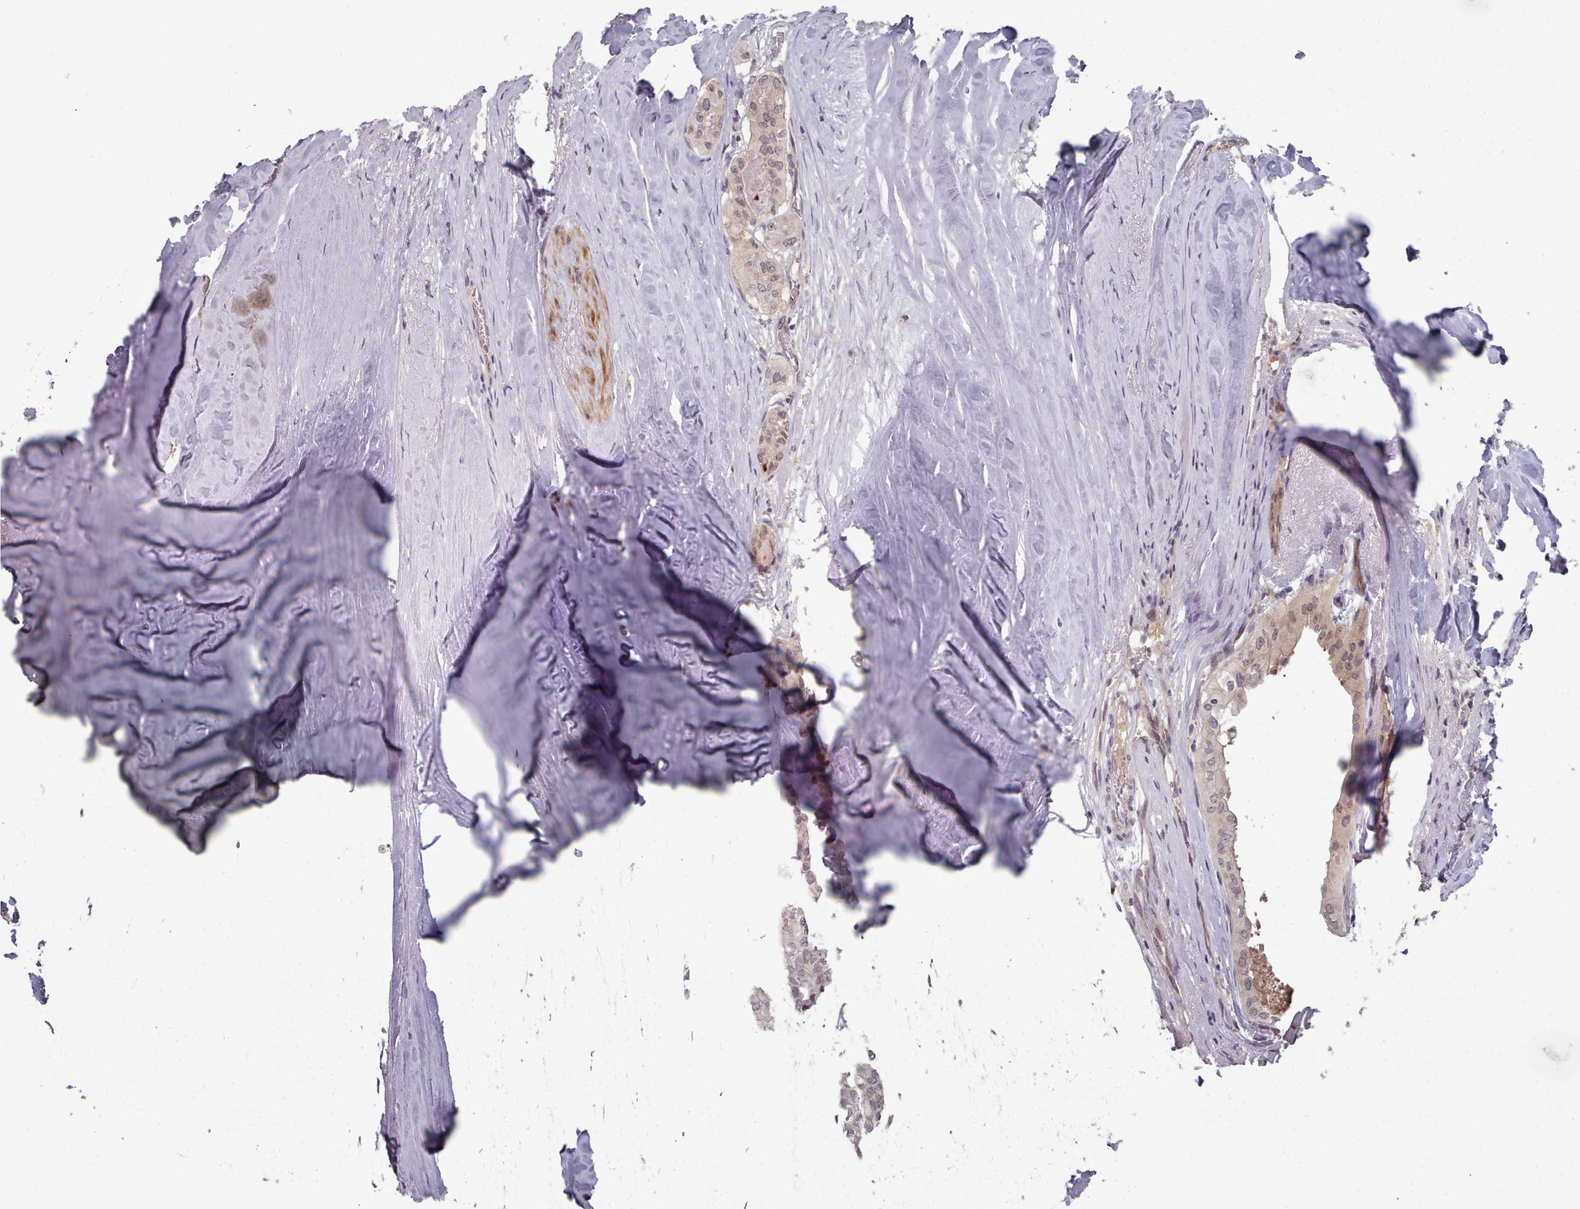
{"staining": {"intensity": "weak", "quantity": "<25%", "location": "cytoplasmic/membranous,nuclear"}, "tissue": "thyroid cancer", "cell_type": "Tumor cells", "image_type": "cancer", "snomed": [{"axis": "morphology", "description": "Papillary adenocarcinoma, NOS"}, {"axis": "topography", "description": "Thyroid gland"}], "caption": "Papillary adenocarcinoma (thyroid) stained for a protein using immunohistochemistry exhibits no staining tumor cells.", "gene": "HYAL3", "patient": {"sex": "female", "age": 59}}